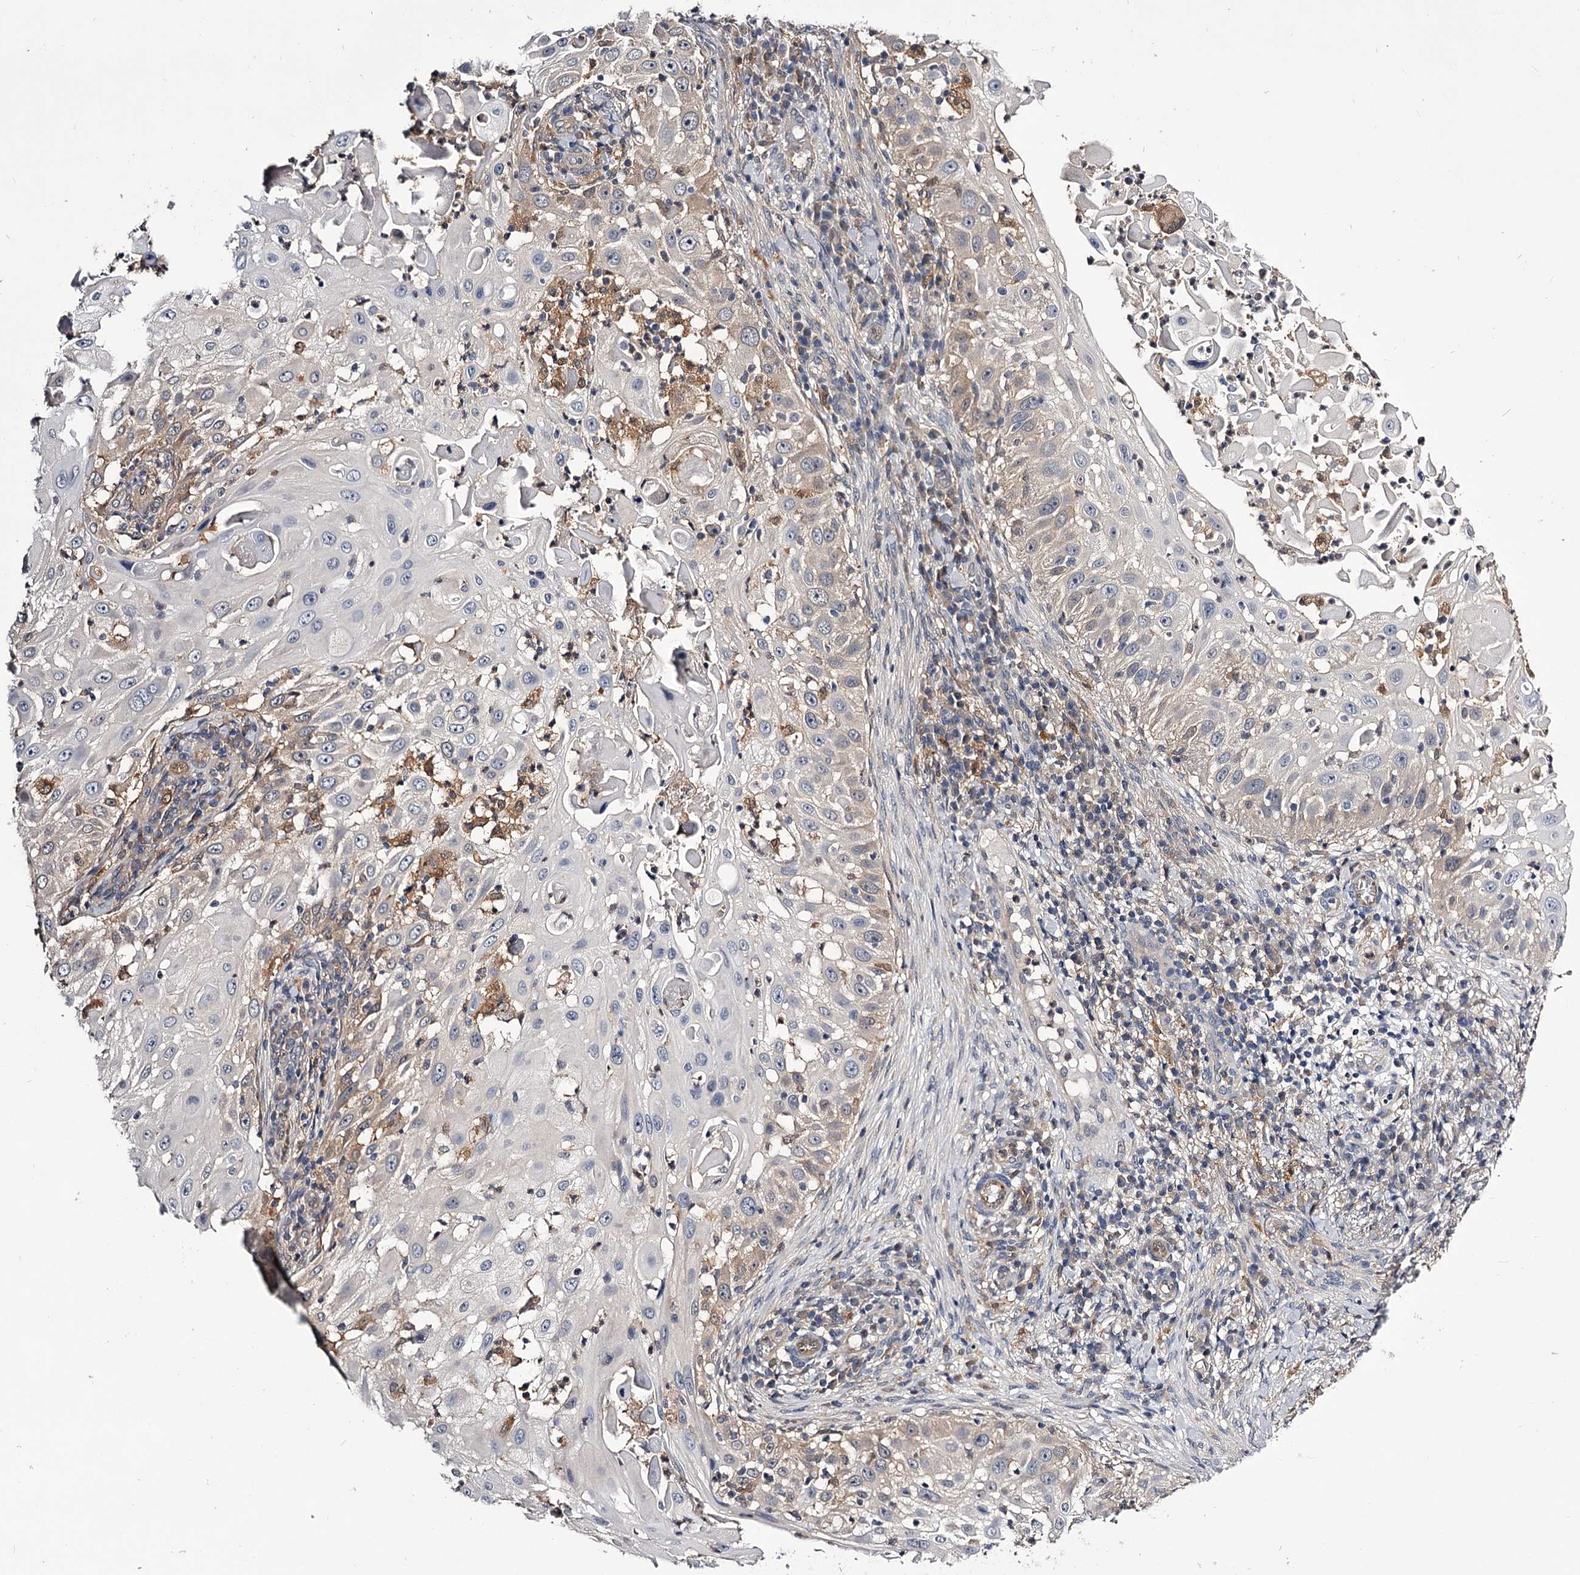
{"staining": {"intensity": "weak", "quantity": "<25%", "location": "cytoplasmic/membranous"}, "tissue": "skin cancer", "cell_type": "Tumor cells", "image_type": "cancer", "snomed": [{"axis": "morphology", "description": "Squamous cell carcinoma, NOS"}, {"axis": "topography", "description": "Skin"}], "caption": "This is a photomicrograph of IHC staining of skin cancer (squamous cell carcinoma), which shows no expression in tumor cells. The staining is performed using DAB brown chromogen with nuclei counter-stained in using hematoxylin.", "gene": "GSTO1", "patient": {"sex": "female", "age": 44}}